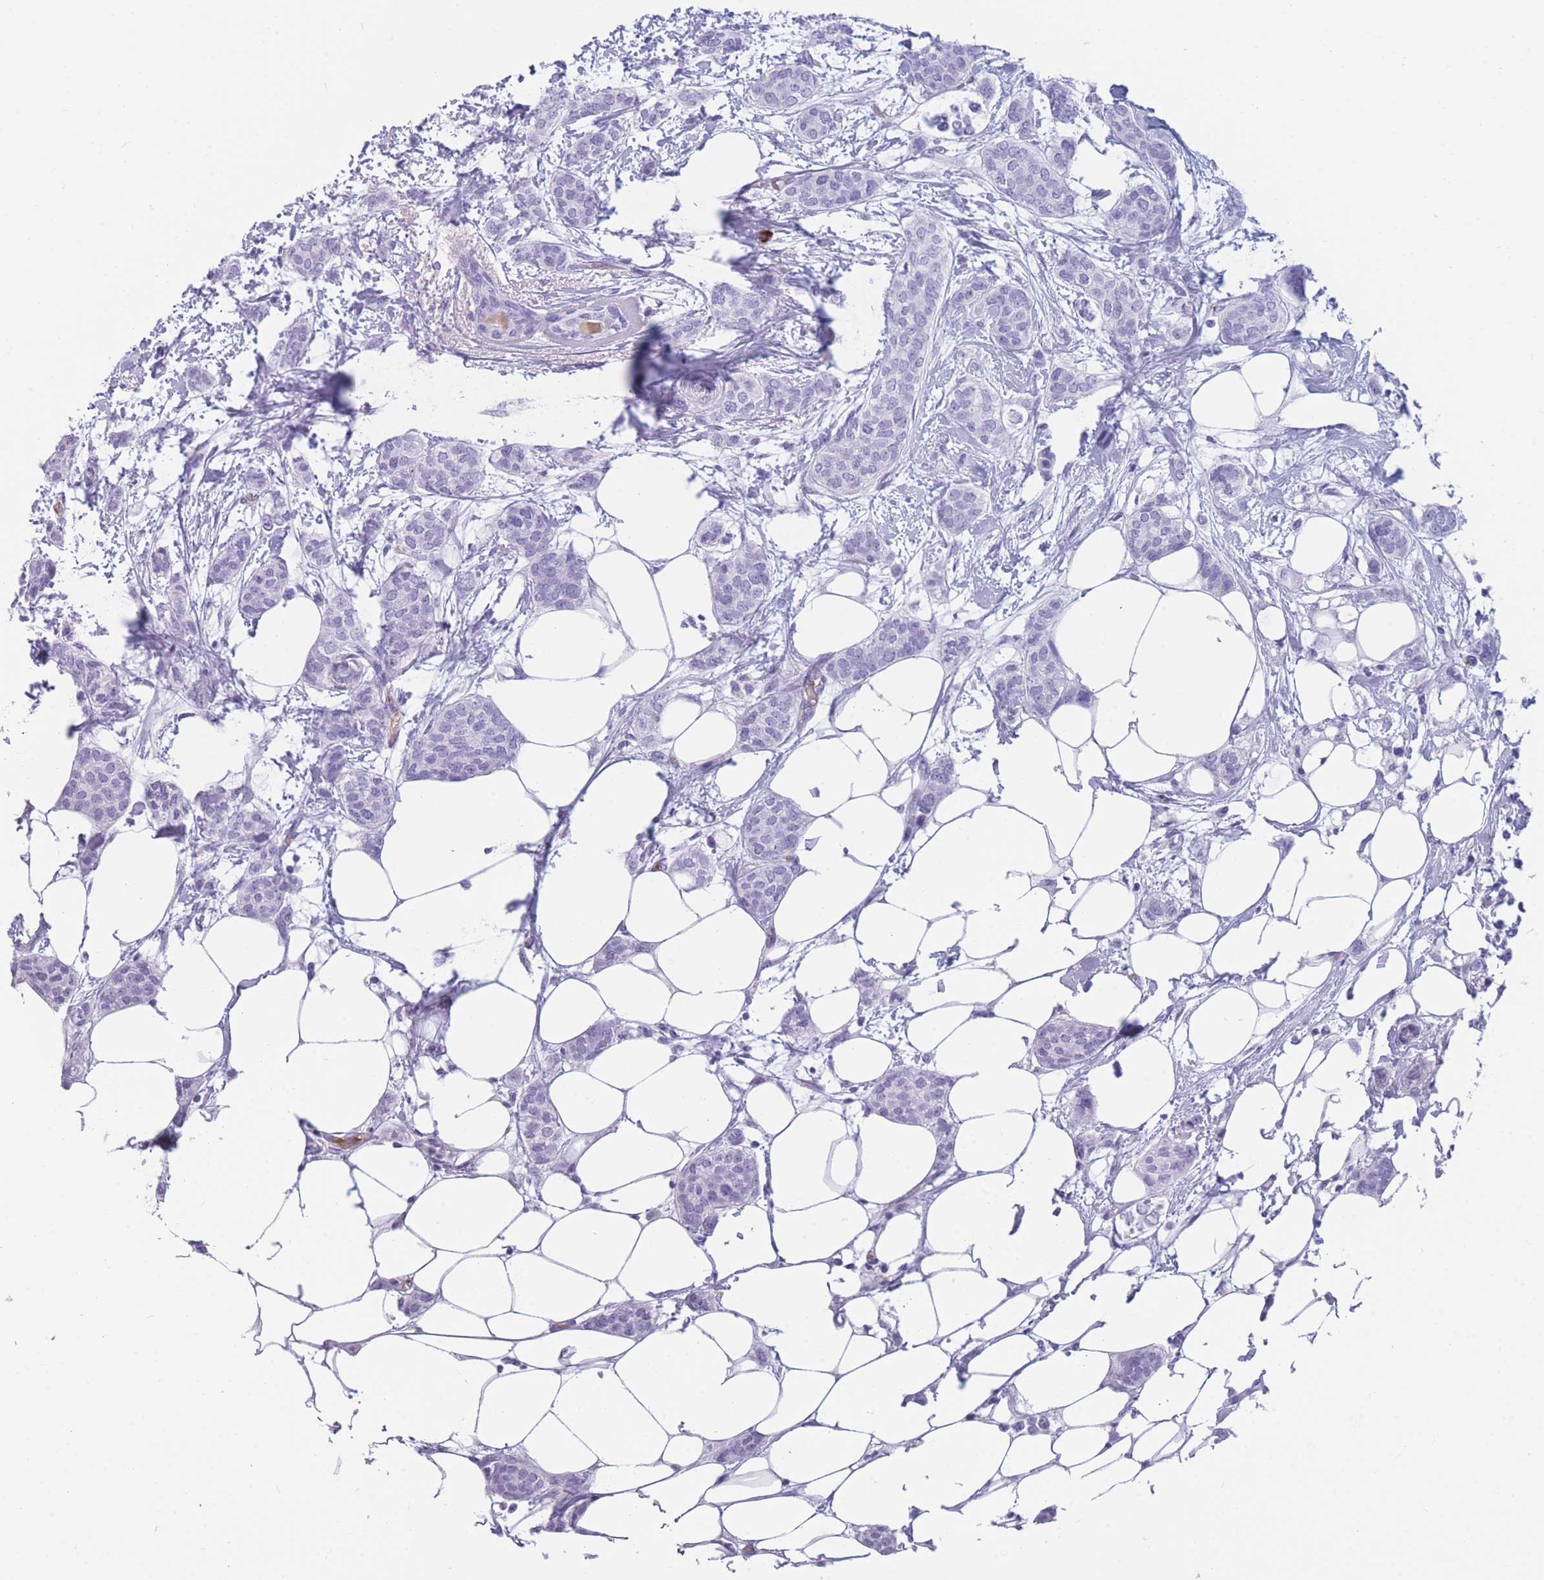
{"staining": {"intensity": "negative", "quantity": "none", "location": "none"}, "tissue": "breast cancer", "cell_type": "Tumor cells", "image_type": "cancer", "snomed": [{"axis": "morphology", "description": "Duct carcinoma"}, {"axis": "topography", "description": "Breast"}], "caption": "Human breast infiltrating ductal carcinoma stained for a protein using immunohistochemistry displays no expression in tumor cells.", "gene": "TNFSF11", "patient": {"sex": "female", "age": 72}}